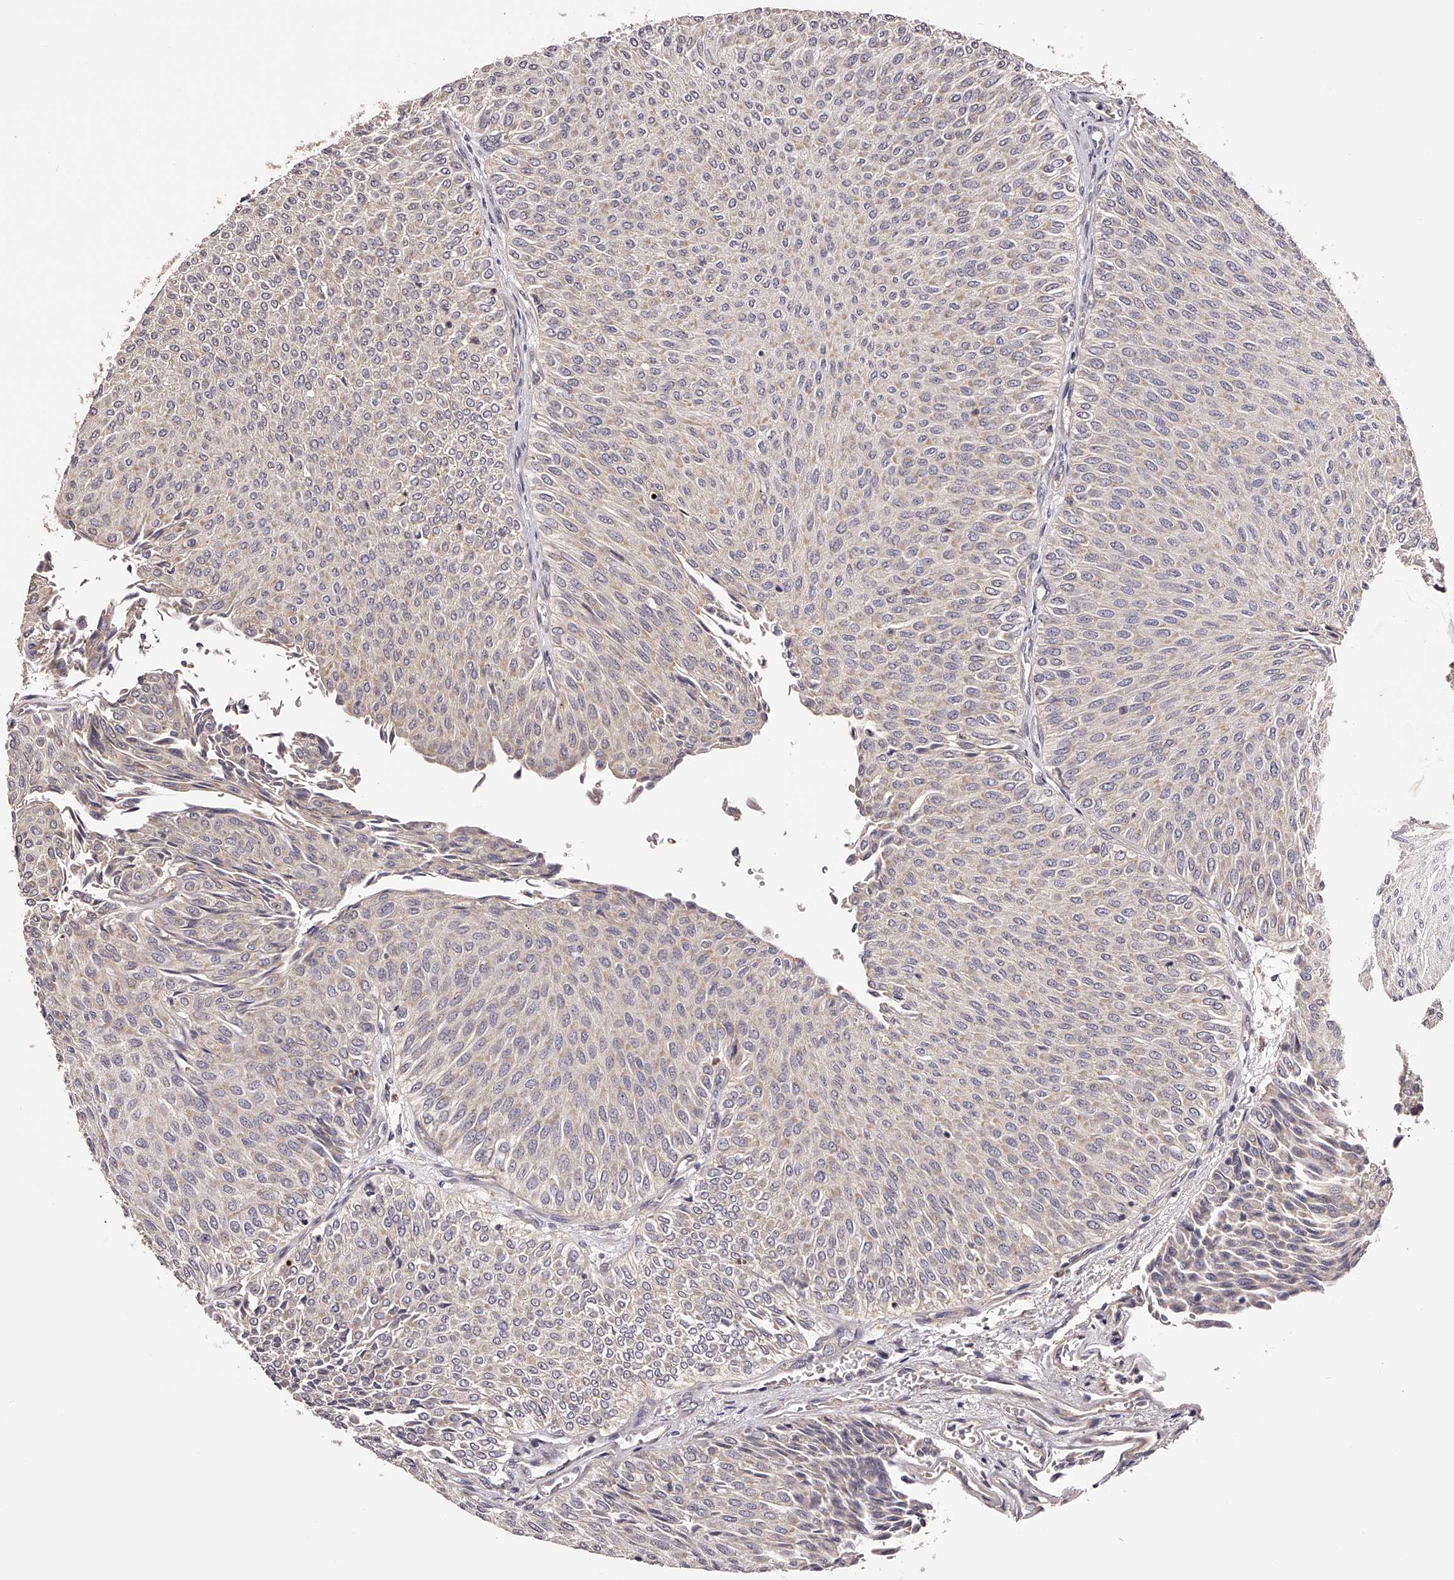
{"staining": {"intensity": "weak", "quantity": "25%-75%", "location": "cytoplasmic/membranous"}, "tissue": "urothelial cancer", "cell_type": "Tumor cells", "image_type": "cancer", "snomed": [{"axis": "morphology", "description": "Urothelial carcinoma, Low grade"}, {"axis": "topography", "description": "Urinary bladder"}], "caption": "The immunohistochemical stain labels weak cytoplasmic/membranous staining in tumor cells of urothelial carcinoma (low-grade) tissue.", "gene": "ODF2L", "patient": {"sex": "male", "age": 78}}